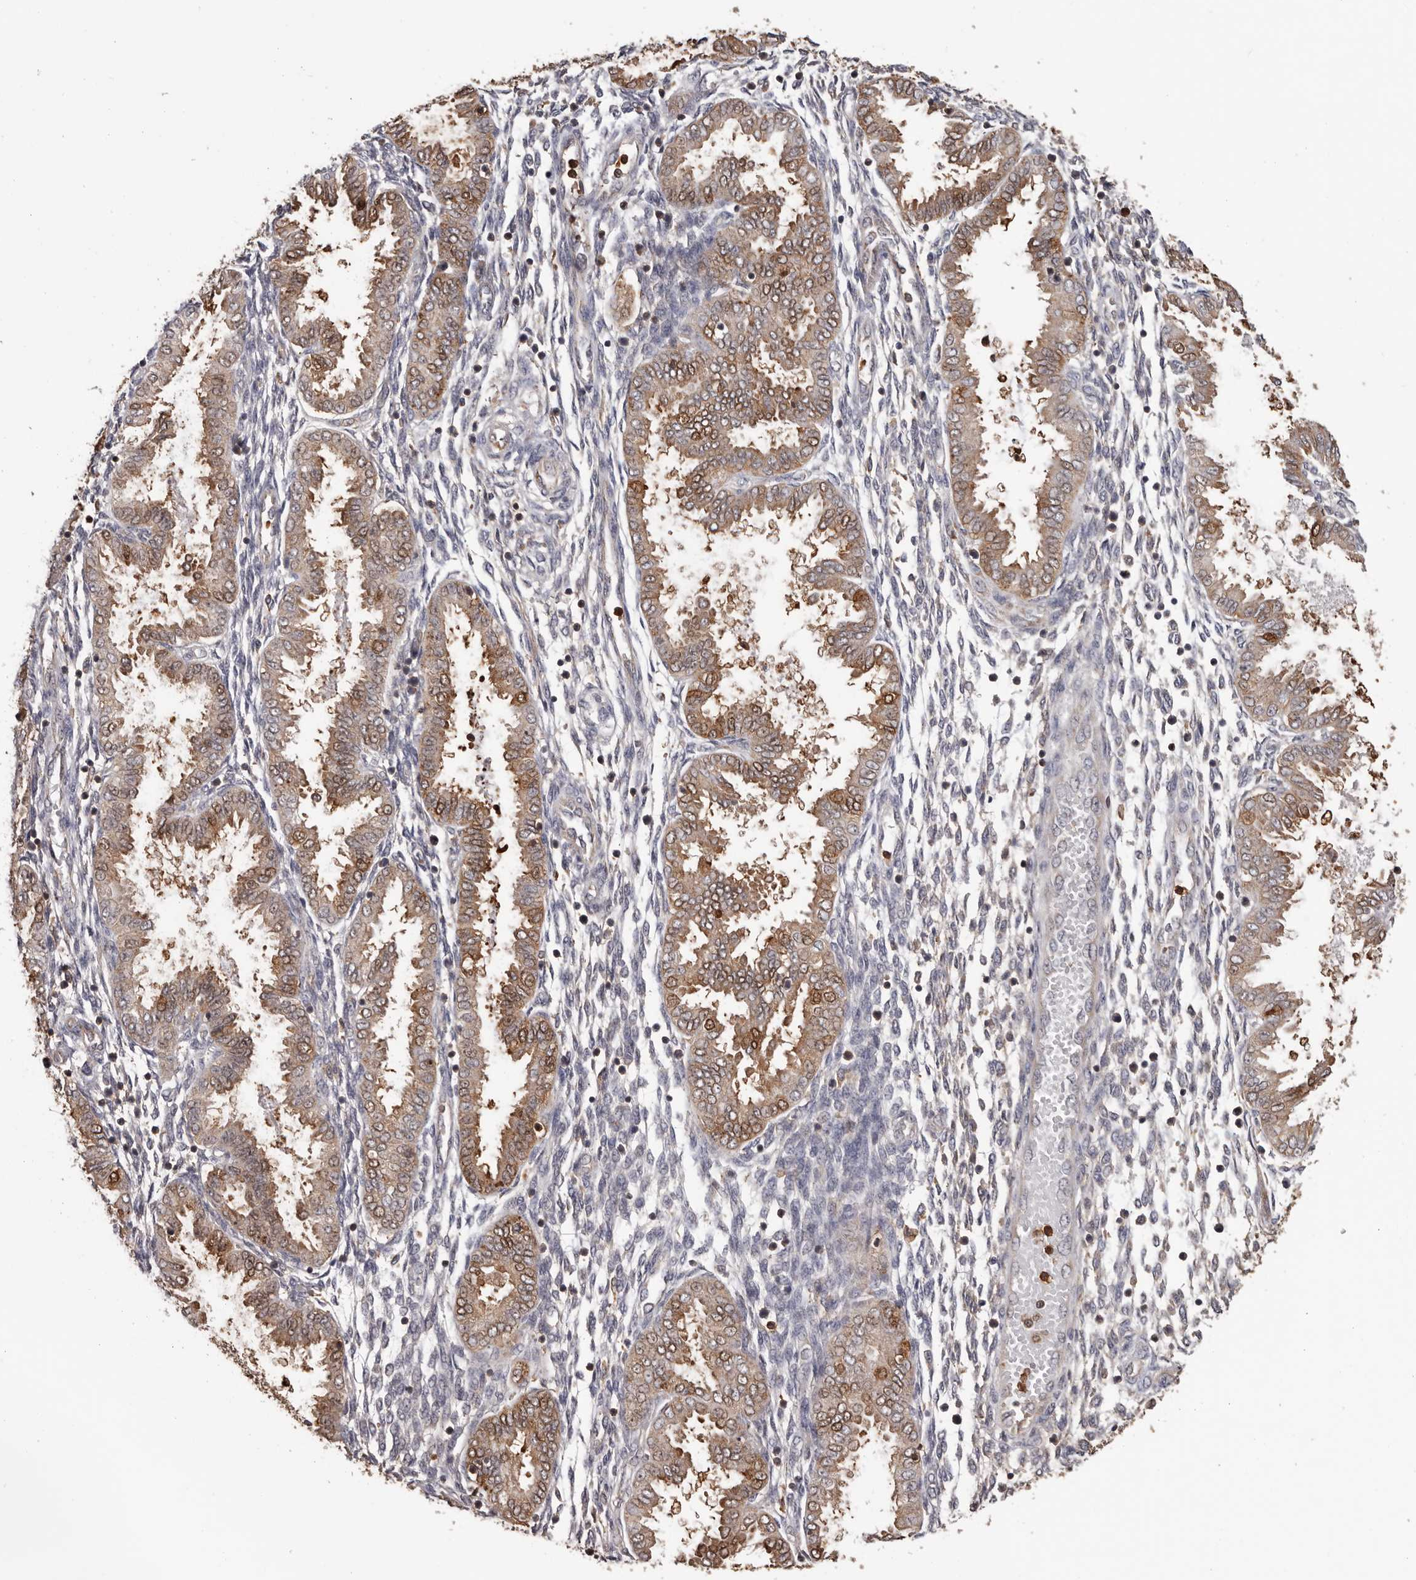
{"staining": {"intensity": "moderate", "quantity": "<25%", "location": "nuclear"}, "tissue": "endometrium", "cell_type": "Cells in endometrial stroma", "image_type": "normal", "snomed": [{"axis": "morphology", "description": "Normal tissue, NOS"}, {"axis": "topography", "description": "Endometrium"}], "caption": "A brown stain shows moderate nuclear expression of a protein in cells in endometrial stroma of unremarkable endometrium. The protein of interest is shown in brown color, while the nuclei are stained blue.", "gene": "PRR12", "patient": {"sex": "female", "age": 33}}